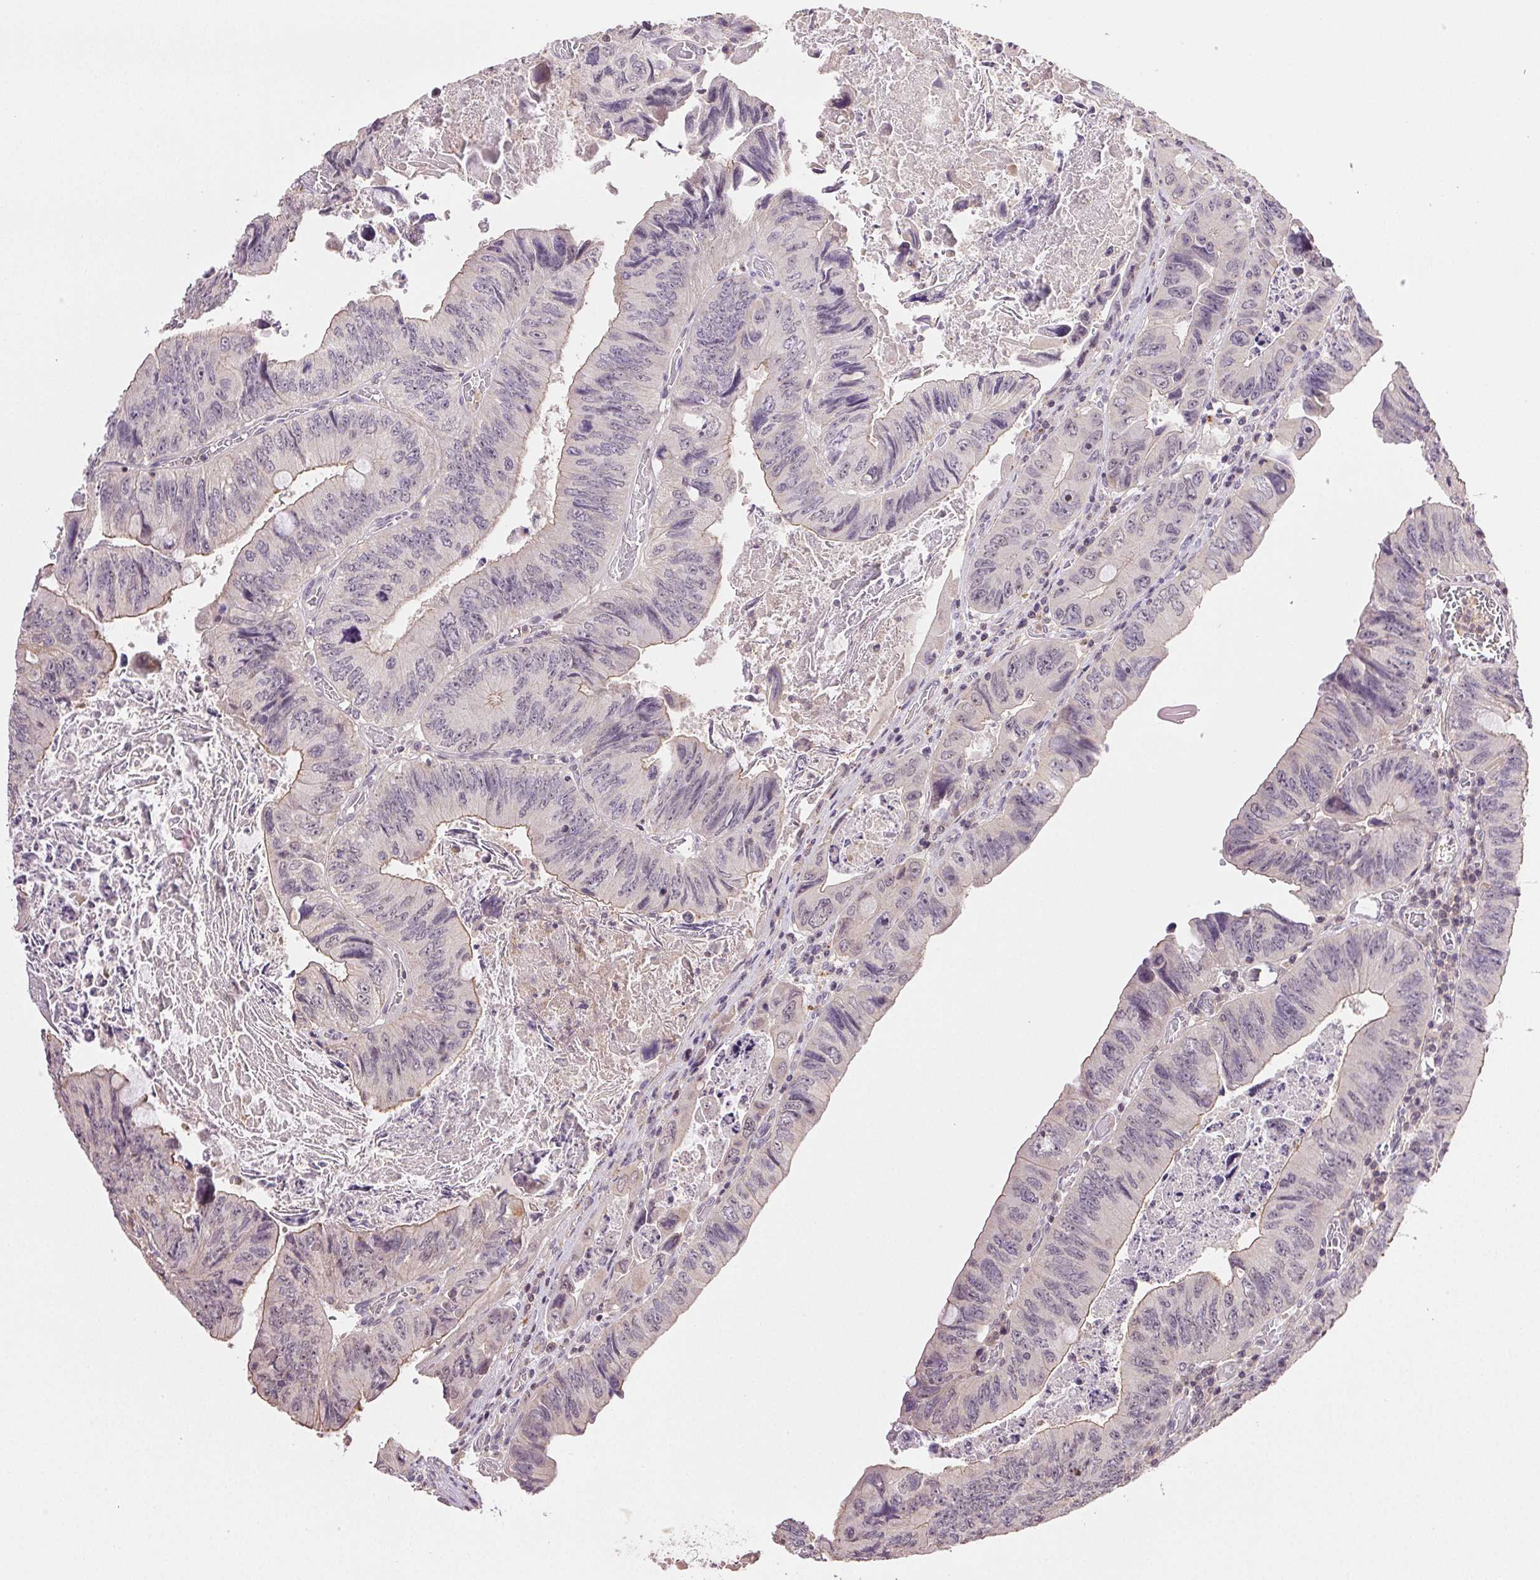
{"staining": {"intensity": "weak", "quantity": "25%-75%", "location": "cytoplasmic/membranous"}, "tissue": "colorectal cancer", "cell_type": "Tumor cells", "image_type": "cancer", "snomed": [{"axis": "morphology", "description": "Adenocarcinoma, NOS"}, {"axis": "topography", "description": "Colon"}], "caption": "Weak cytoplasmic/membranous protein staining is seen in approximately 25%-75% of tumor cells in colorectal cancer. (DAB IHC, brown staining for protein, blue staining for nuclei).", "gene": "TMEM253", "patient": {"sex": "female", "age": 84}}